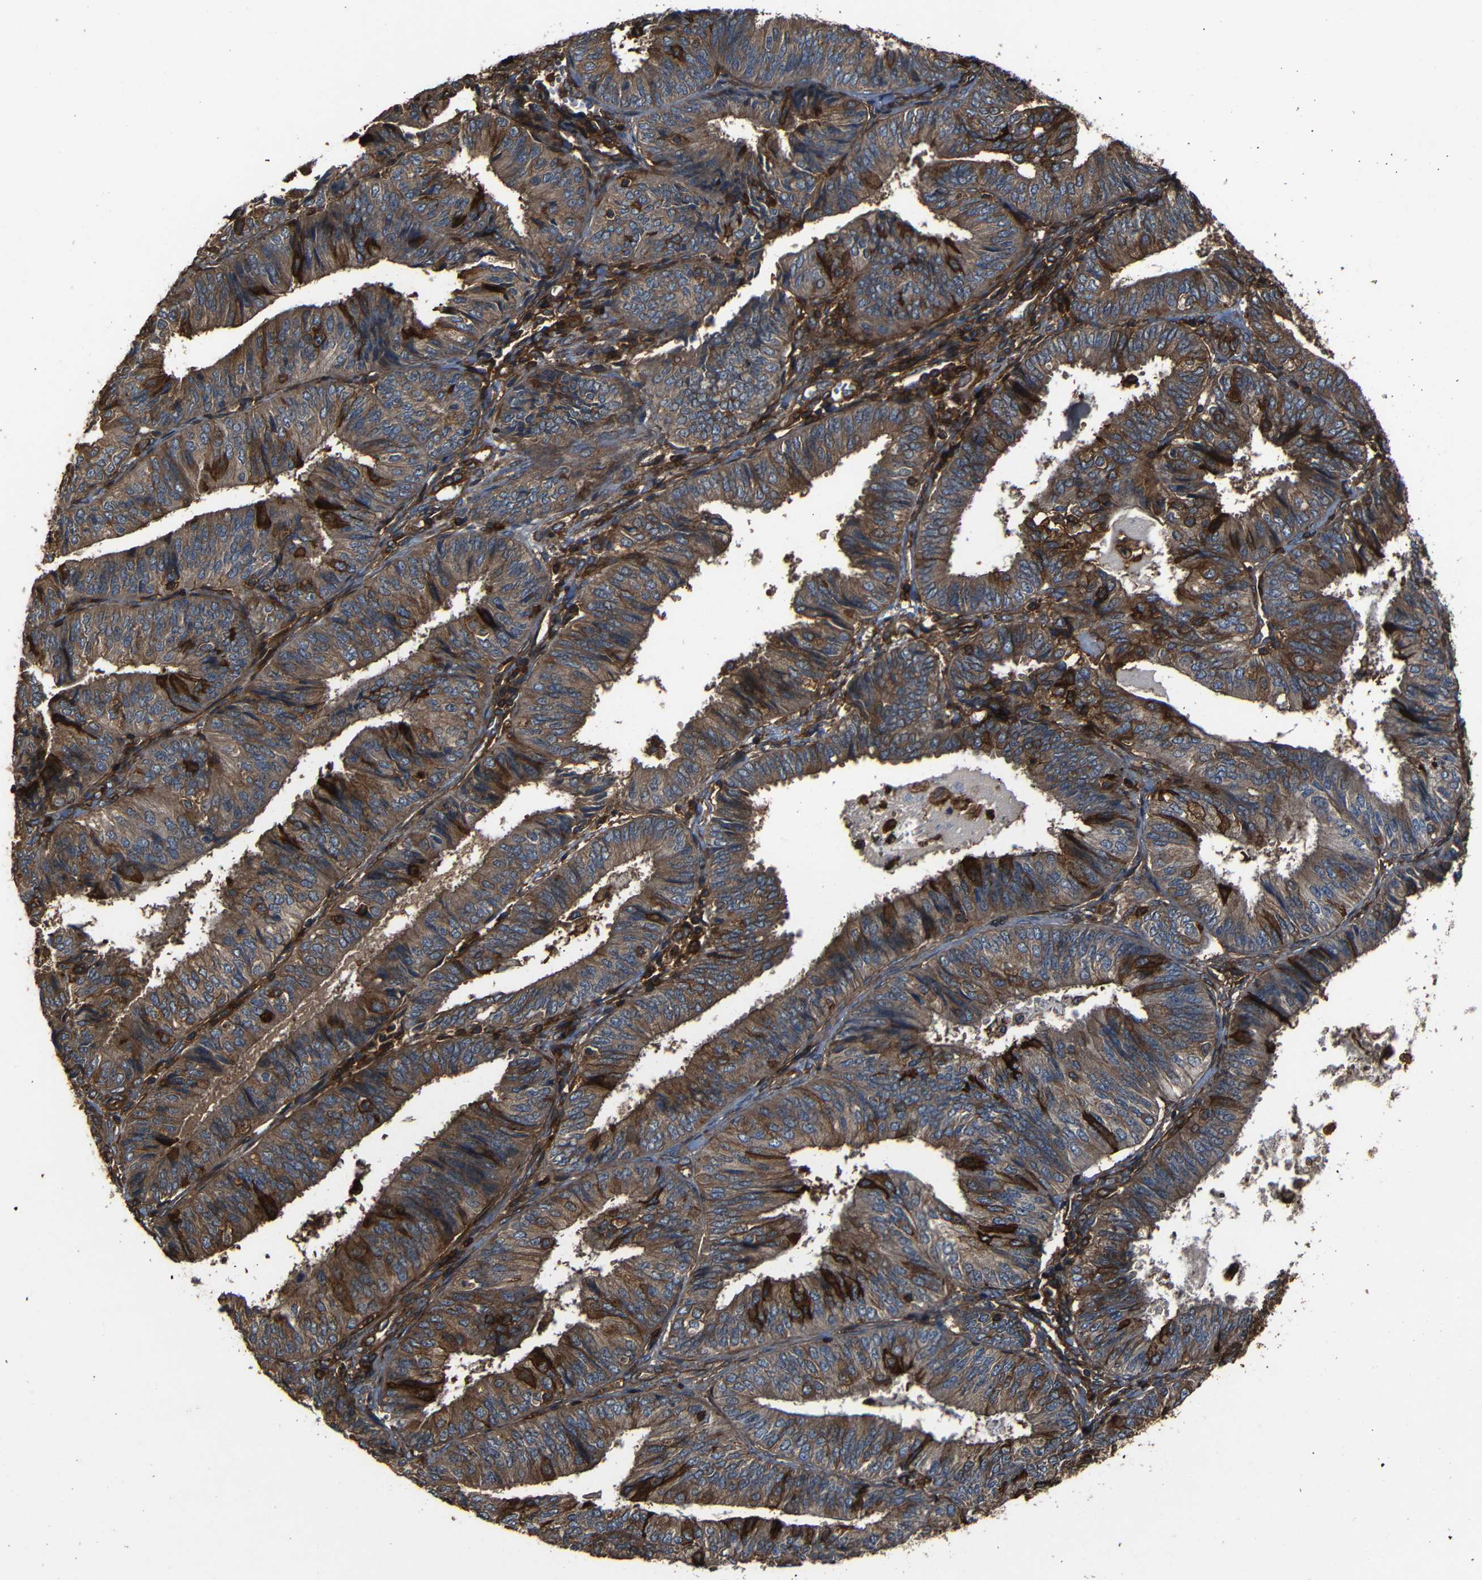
{"staining": {"intensity": "strong", "quantity": ">75%", "location": "cytoplasmic/membranous"}, "tissue": "endometrial cancer", "cell_type": "Tumor cells", "image_type": "cancer", "snomed": [{"axis": "morphology", "description": "Adenocarcinoma, NOS"}, {"axis": "topography", "description": "Endometrium"}], "caption": "This is an image of immunohistochemistry (IHC) staining of endometrial adenocarcinoma, which shows strong expression in the cytoplasmic/membranous of tumor cells.", "gene": "ADGRE5", "patient": {"sex": "female", "age": 58}}